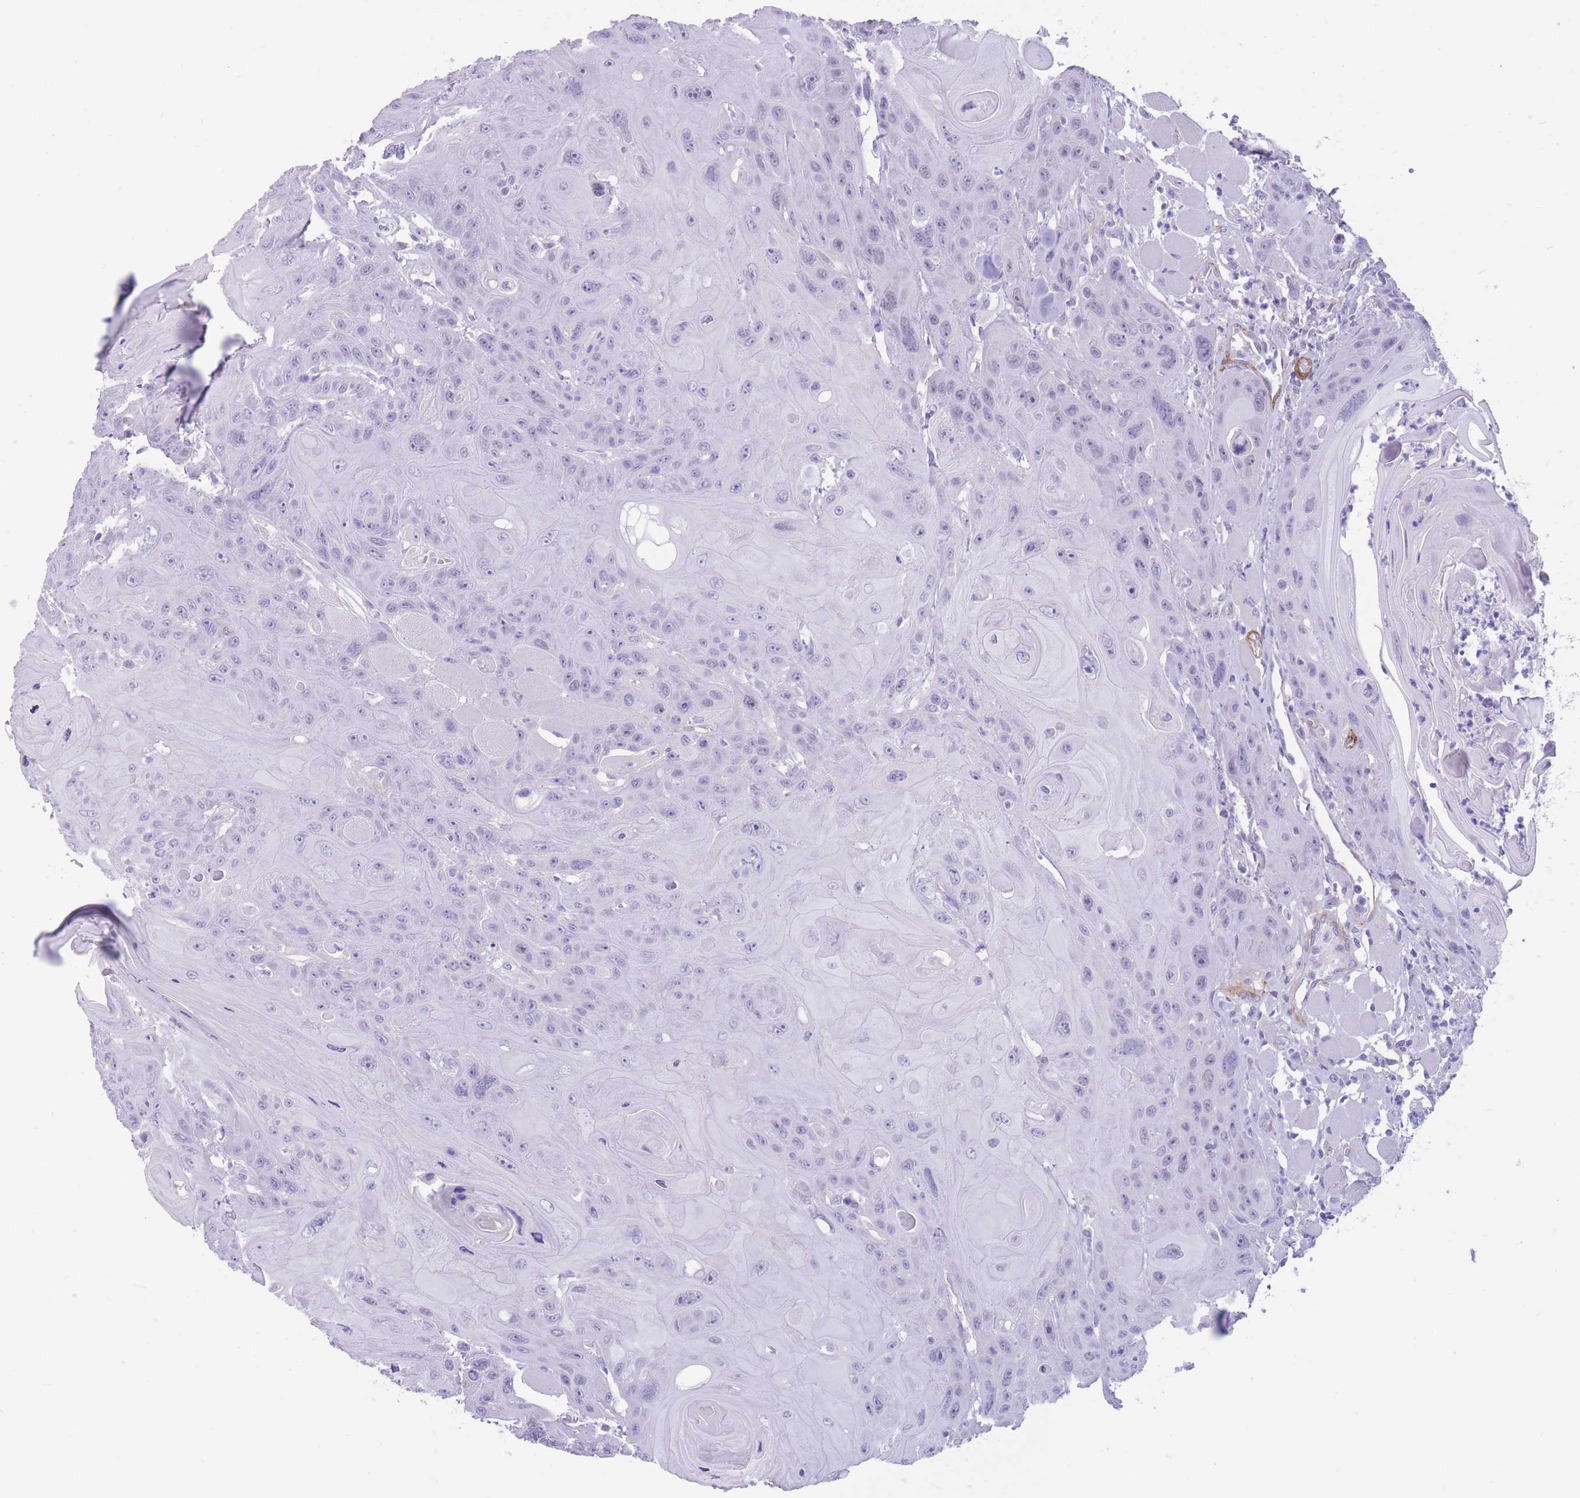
{"staining": {"intensity": "negative", "quantity": "none", "location": "none"}, "tissue": "head and neck cancer", "cell_type": "Tumor cells", "image_type": "cancer", "snomed": [{"axis": "morphology", "description": "Squamous cell carcinoma, NOS"}, {"axis": "topography", "description": "Head-Neck"}], "caption": "The IHC photomicrograph has no significant positivity in tumor cells of head and neck squamous cell carcinoma tissue.", "gene": "DPYD", "patient": {"sex": "female", "age": 59}}